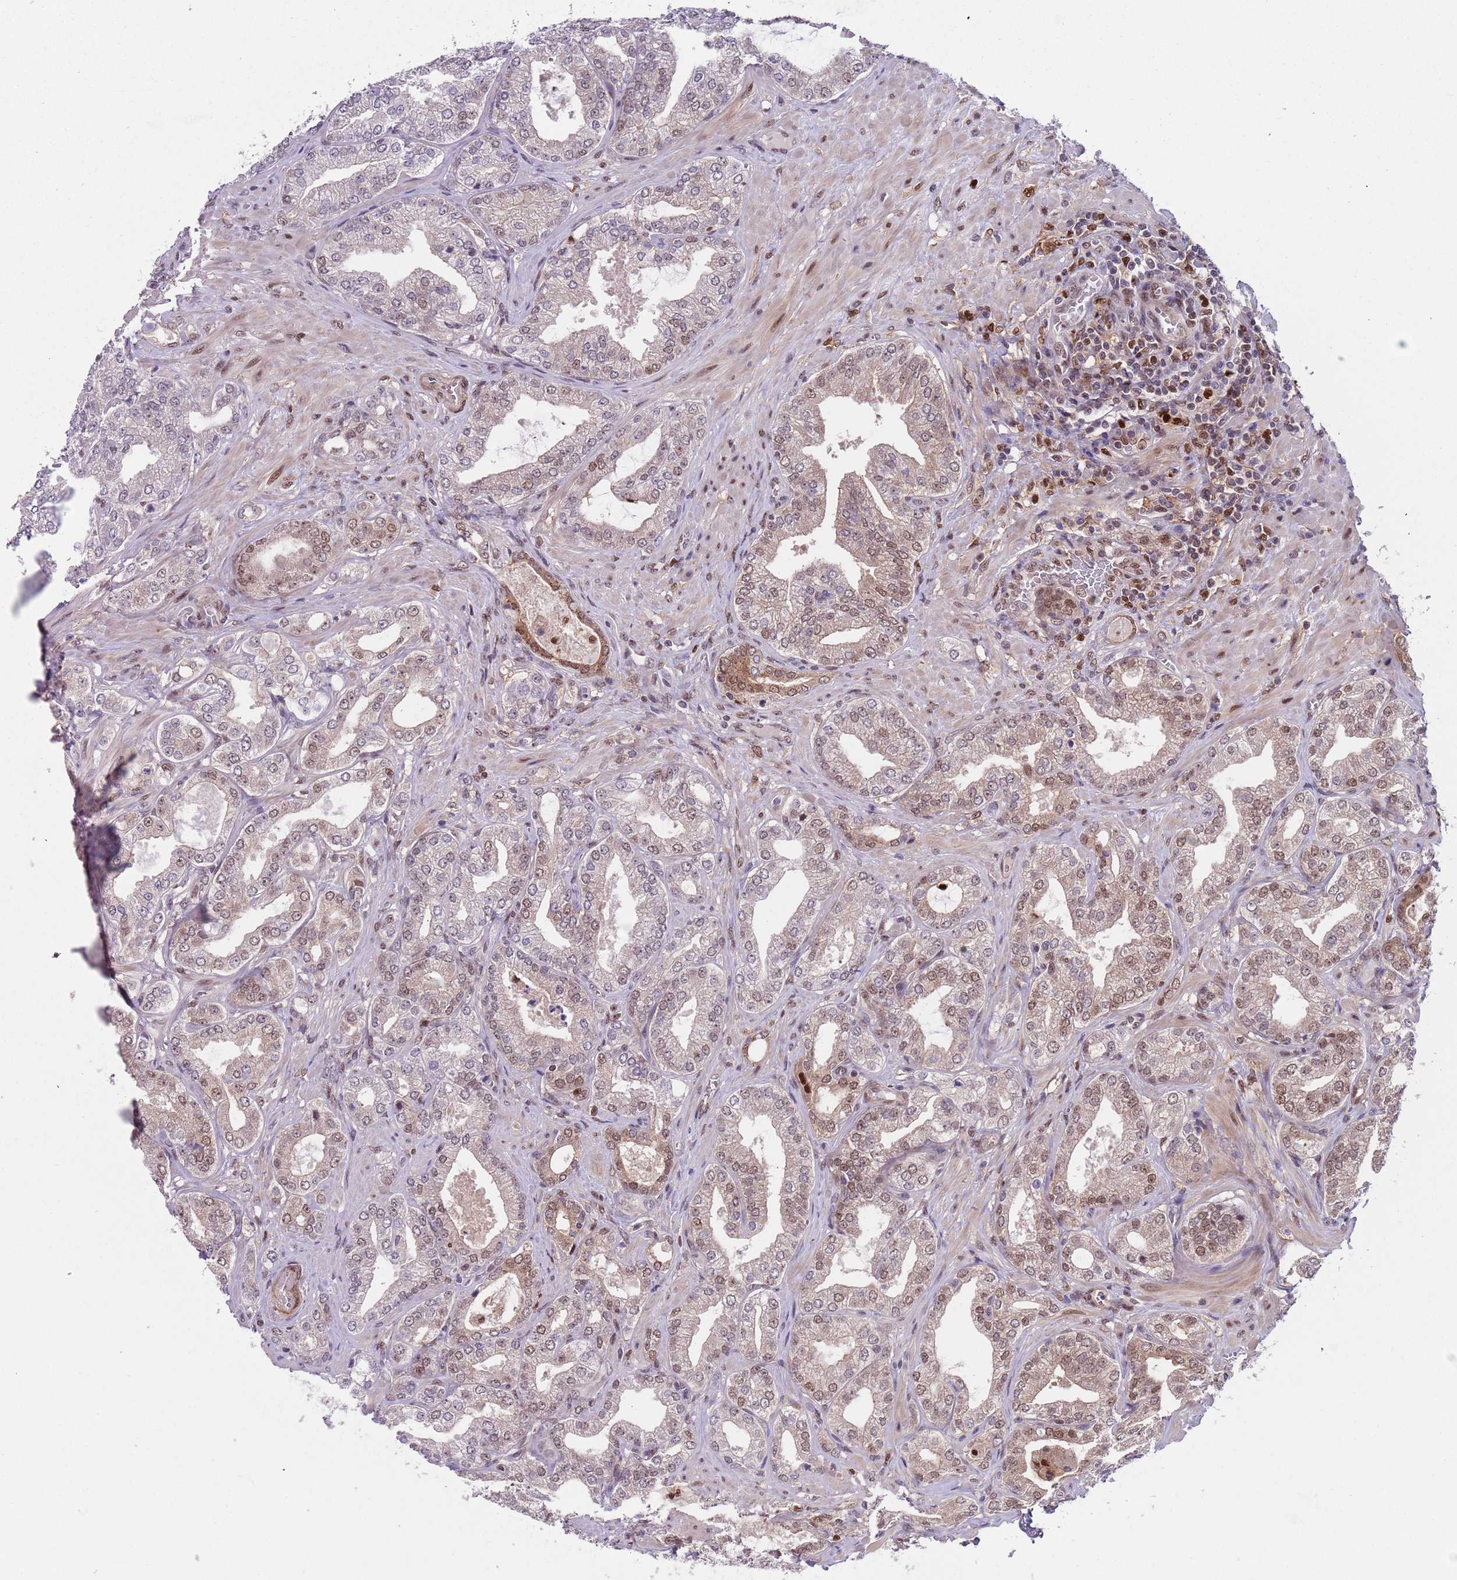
{"staining": {"intensity": "moderate", "quantity": "<25%", "location": "cytoplasmic/membranous,nuclear"}, "tissue": "prostate cancer", "cell_type": "Tumor cells", "image_type": "cancer", "snomed": [{"axis": "morphology", "description": "Adenocarcinoma, Low grade"}, {"axis": "topography", "description": "Prostate"}], "caption": "Protein expression analysis of human prostate low-grade adenocarcinoma reveals moderate cytoplasmic/membranous and nuclear positivity in approximately <25% of tumor cells.", "gene": "RMND5B", "patient": {"sex": "male", "age": 63}}